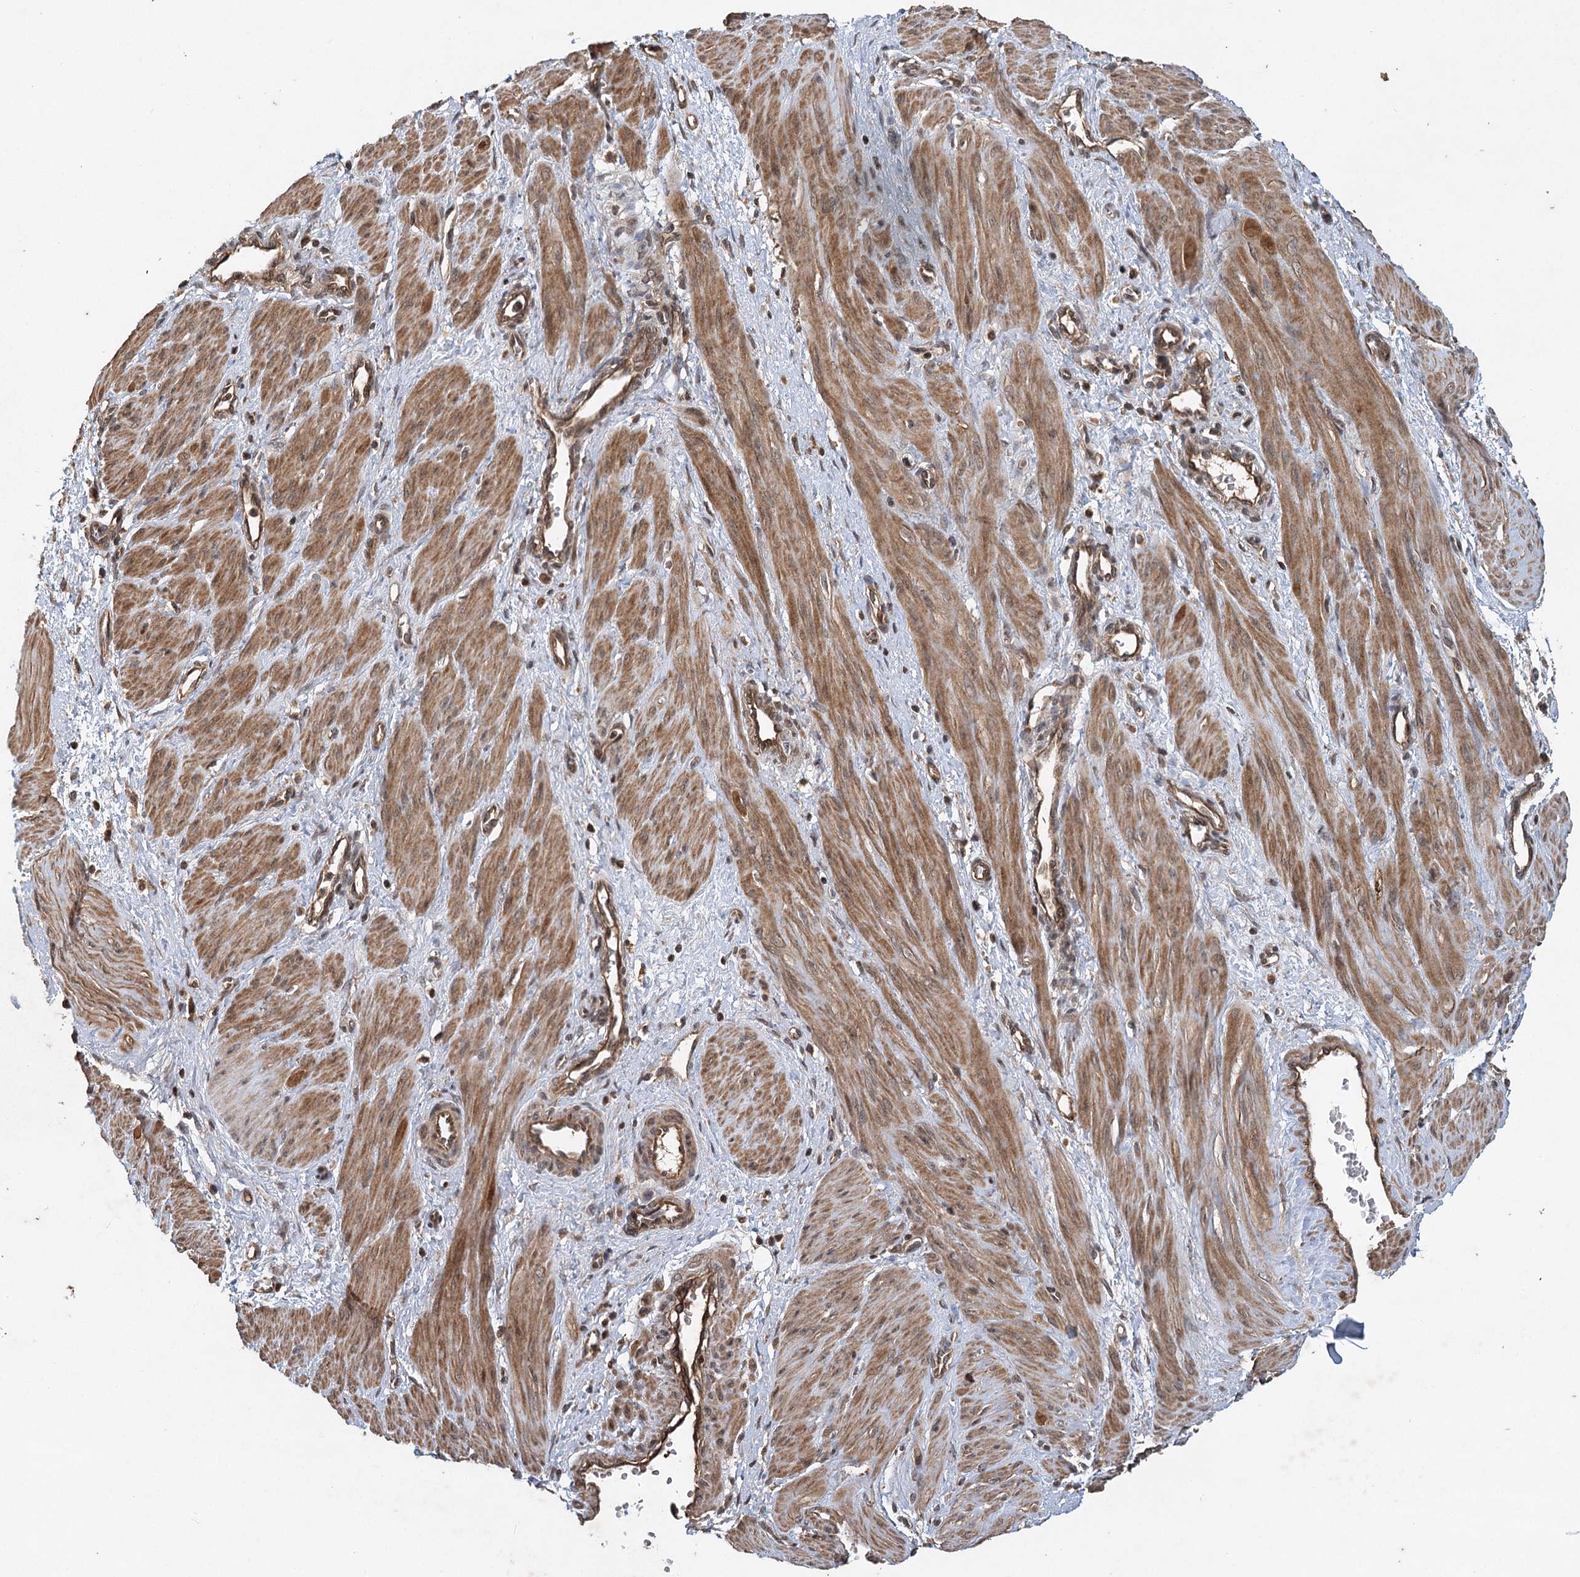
{"staining": {"intensity": "moderate", "quantity": ">75%", "location": "cytoplasmic/membranous"}, "tissue": "smooth muscle", "cell_type": "Smooth muscle cells", "image_type": "normal", "snomed": [{"axis": "morphology", "description": "Normal tissue, NOS"}, {"axis": "topography", "description": "Endometrium"}], "caption": "About >75% of smooth muscle cells in normal human smooth muscle display moderate cytoplasmic/membranous protein positivity as visualized by brown immunohistochemical staining.", "gene": "INSIG2", "patient": {"sex": "female", "age": 33}}